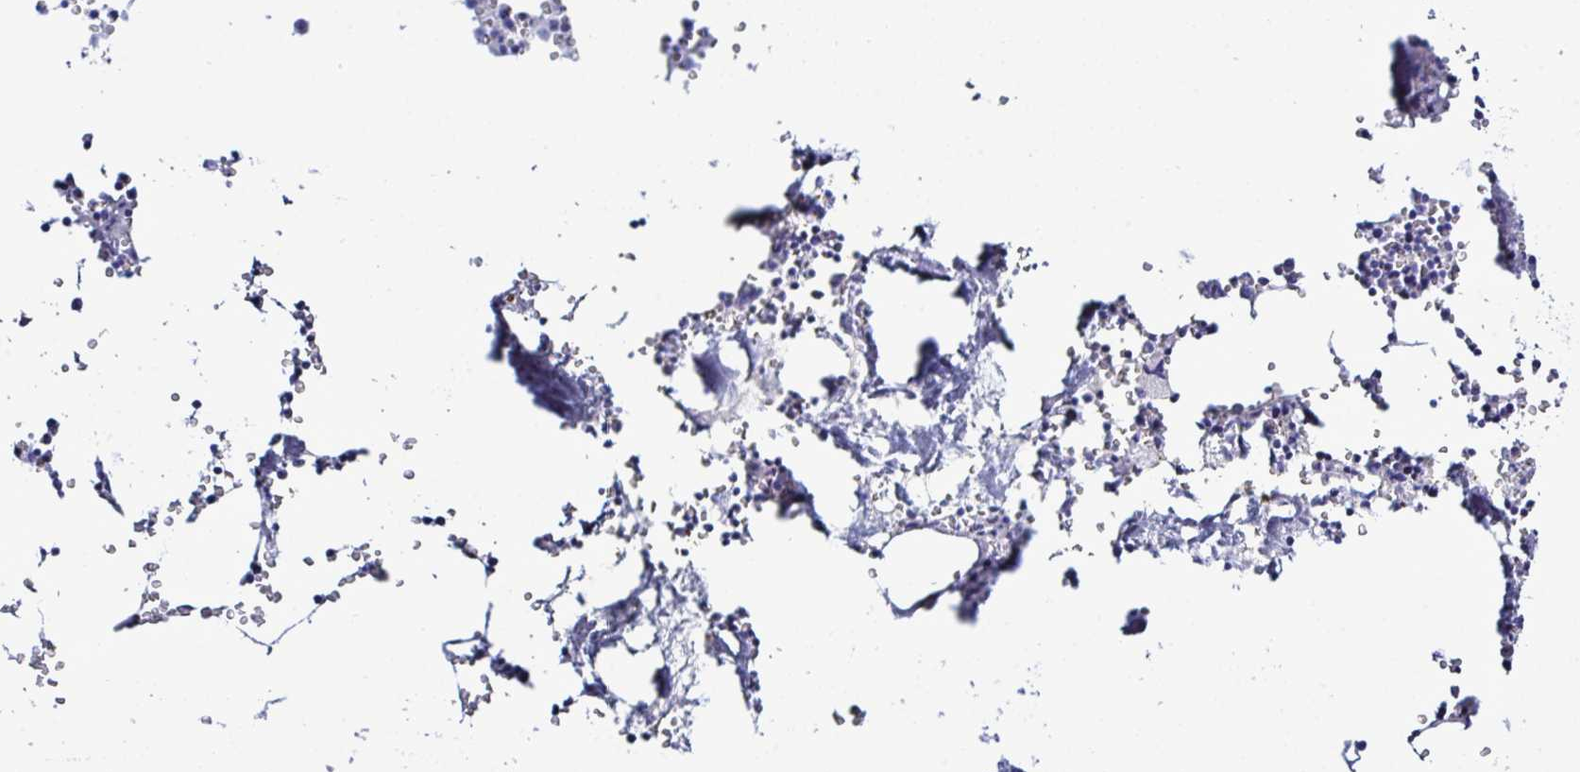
{"staining": {"intensity": "negative", "quantity": "none", "location": "none"}, "tissue": "bone marrow", "cell_type": "Hematopoietic cells", "image_type": "normal", "snomed": [{"axis": "morphology", "description": "Normal tissue, NOS"}, {"axis": "topography", "description": "Bone marrow"}], "caption": "Immunohistochemistry (IHC) photomicrograph of normal human bone marrow stained for a protein (brown), which exhibits no expression in hematopoietic cells.", "gene": "MED11", "patient": {"sex": "male", "age": 54}}